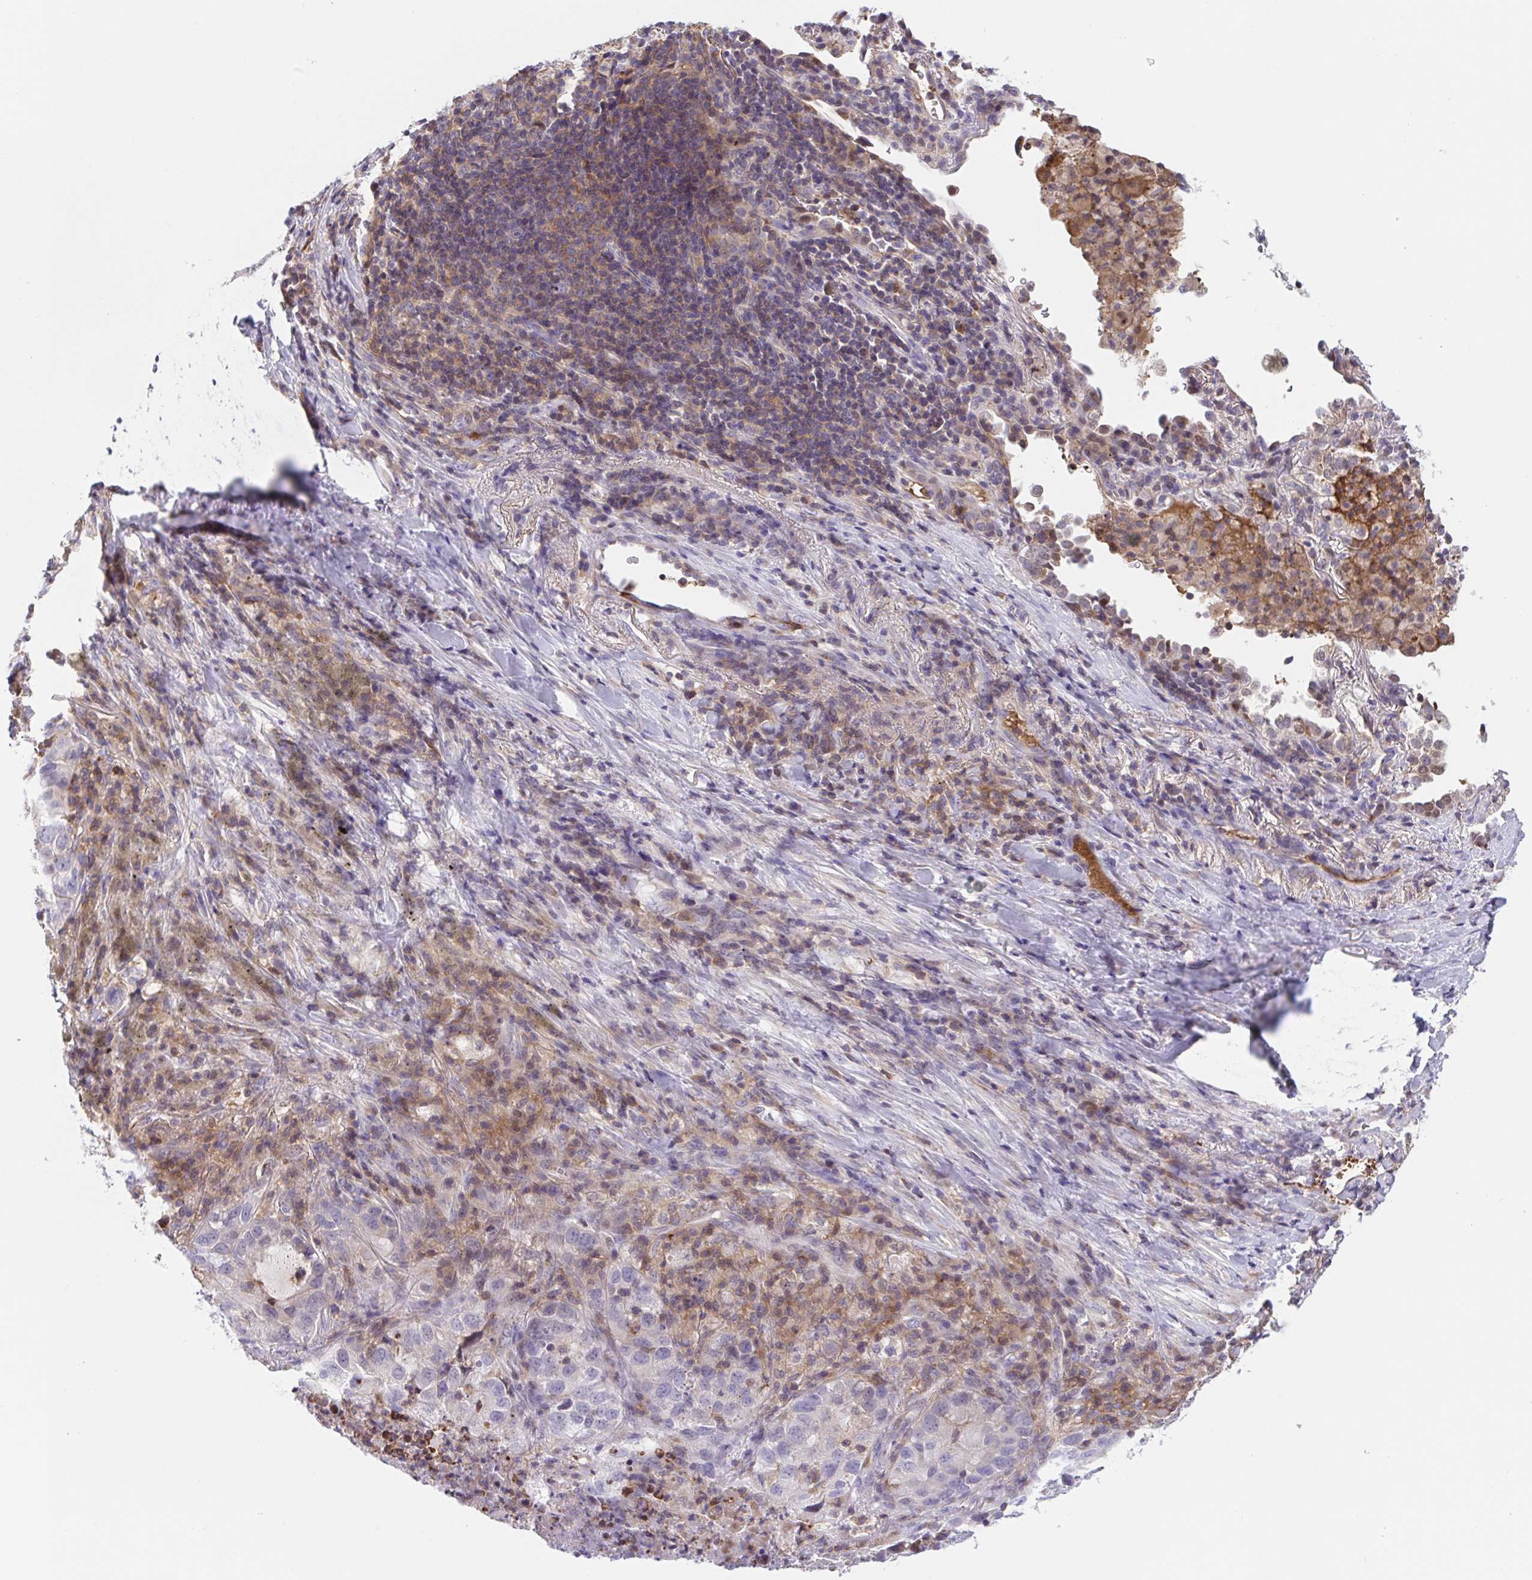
{"staining": {"intensity": "negative", "quantity": "none", "location": "none"}, "tissue": "lung cancer", "cell_type": "Tumor cells", "image_type": "cancer", "snomed": [{"axis": "morphology", "description": "Normal morphology"}, {"axis": "morphology", "description": "Adenocarcinoma, NOS"}, {"axis": "topography", "description": "Lymph node"}, {"axis": "topography", "description": "Lung"}], "caption": "The micrograph reveals no staining of tumor cells in adenocarcinoma (lung).", "gene": "TPRG1", "patient": {"sex": "female", "age": 51}}